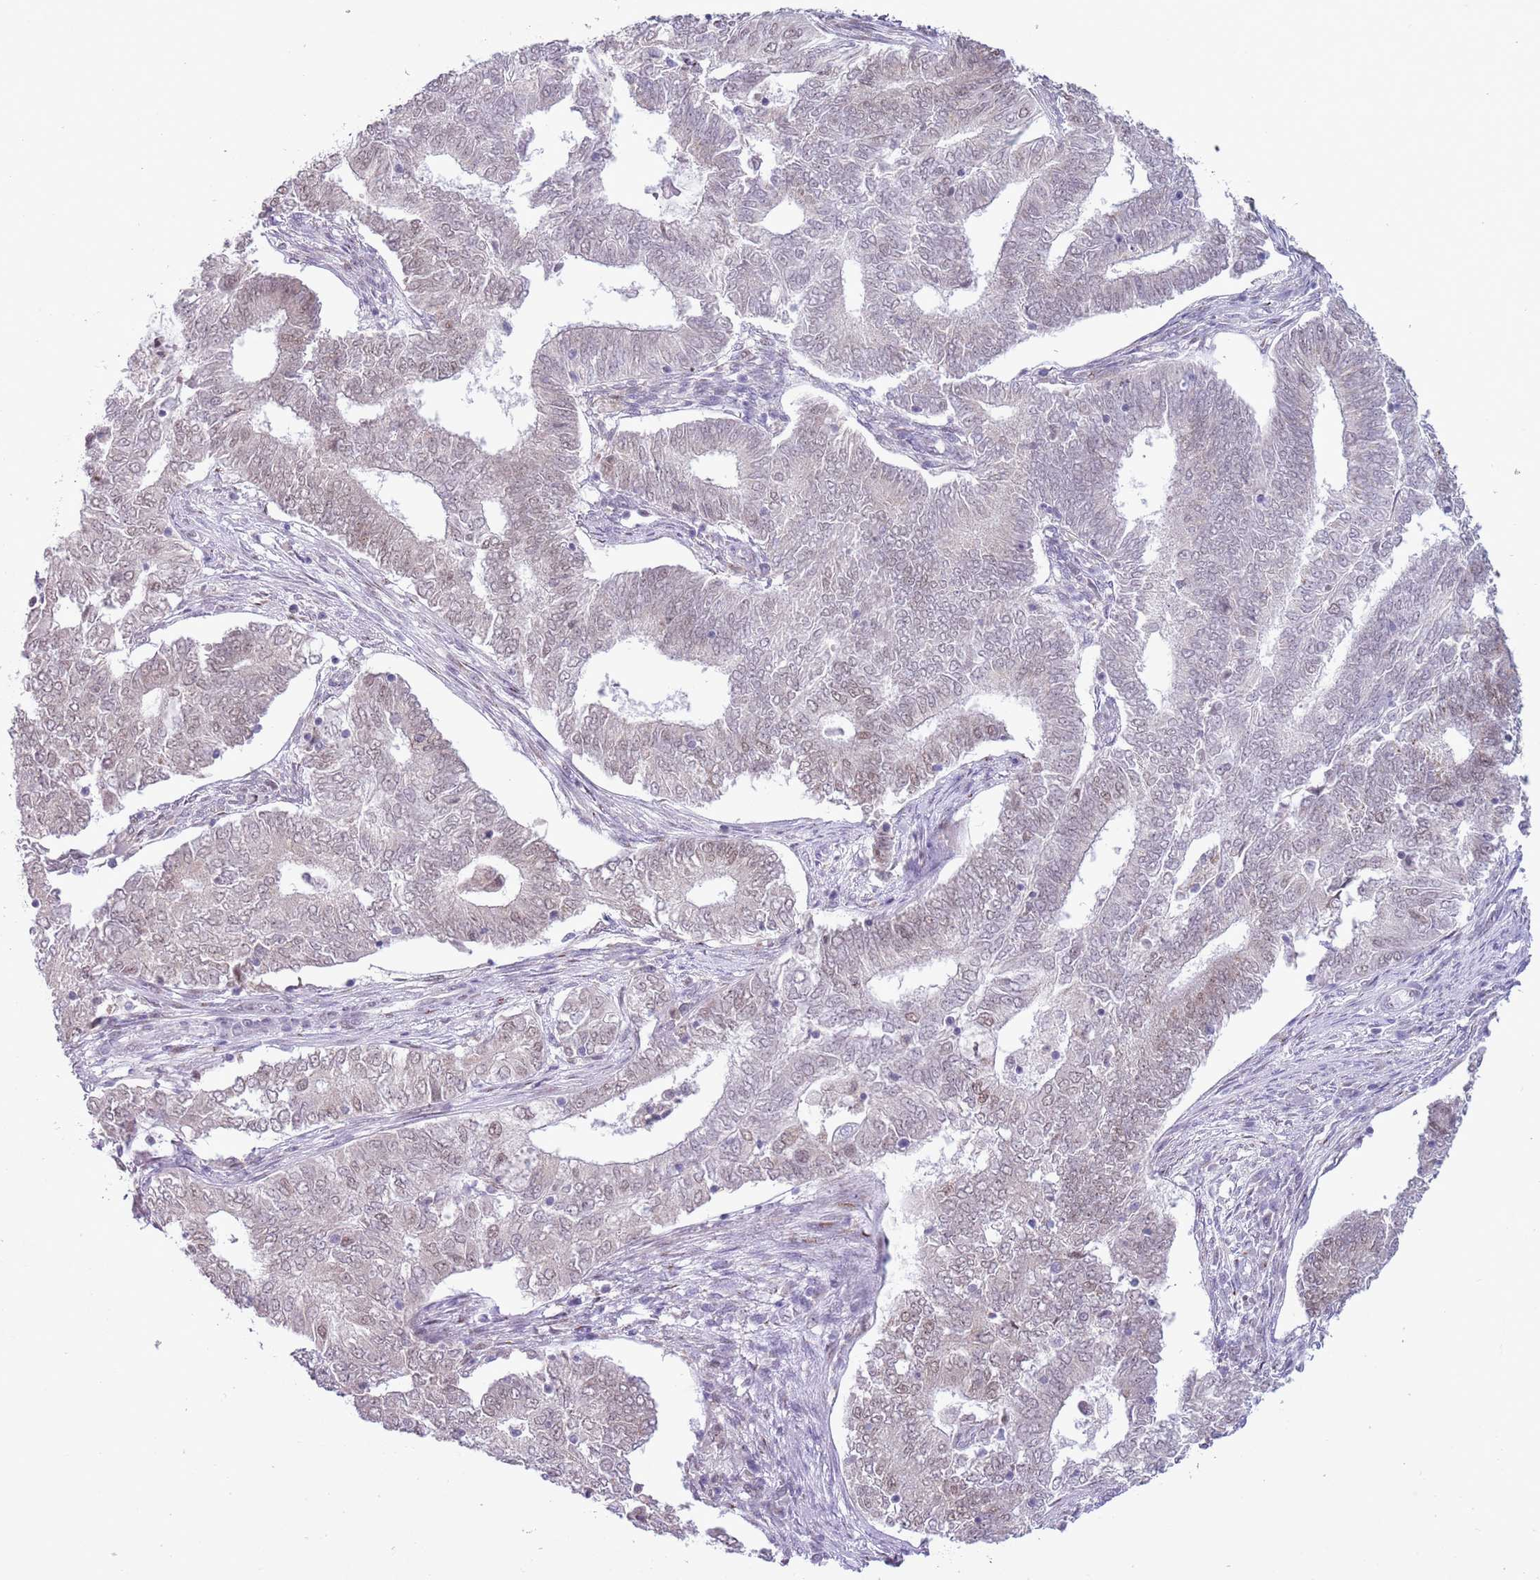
{"staining": {"intensity": "weak", "quantity": "25%-75%", "location": "nuclear"}, "tissue": "endometrial cancer", "cell_type": "Tumor cells", "image_type": "cancer", "snomed": [{"axis": "morphology", "description": "Adenocarcinoma, NOS"}, {"axis": "topography", "description": "Endometrium"}], "caption": "A brown stain labels weak nuclear staining of a protein in endometrial cancer tumor cells.", "gene": "ZNF576", "patient": {"sex": "female", "age": 62}}